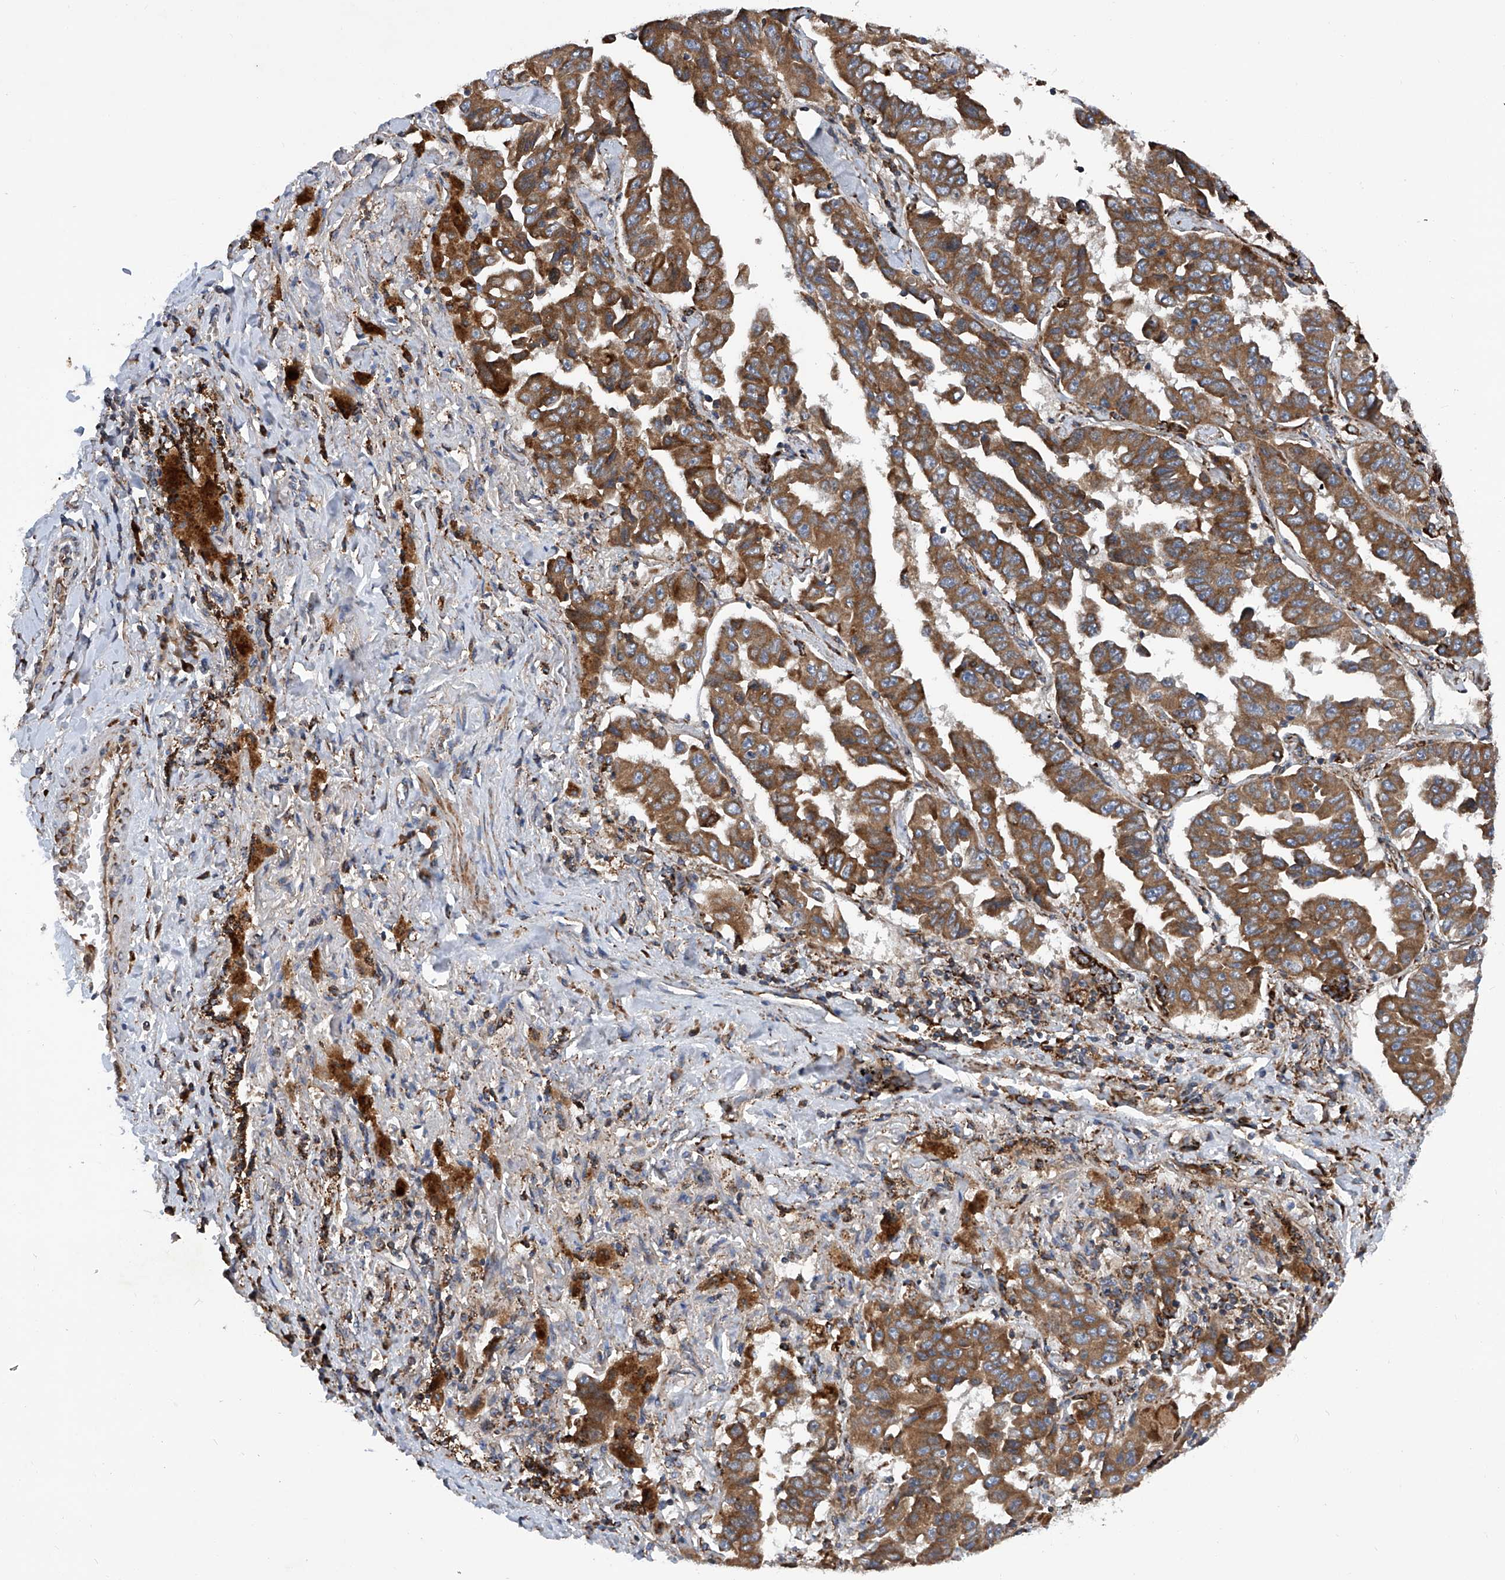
{"staining": {"intensity": "moderate", "quantity": ">75%", "location": "cytoplasmic/membranous"}, "tissue": "lung cancer", "cell_type": "Tumor cells", "image_type": "cancer", "snomed": [{"axis": "morphology", "description": "Adenocarcinoma, NOS"}, {"axis": "topography", "description": "Lung"}], "caption": "The micrograph shows staining of lung cancer (adenocarcinoma), revealing moderate cytoplasmic/membranous protein expression (brown color) within tumor cells.", "gene": "ASCC3", "patient": {"sex": "female", "age": 51}}